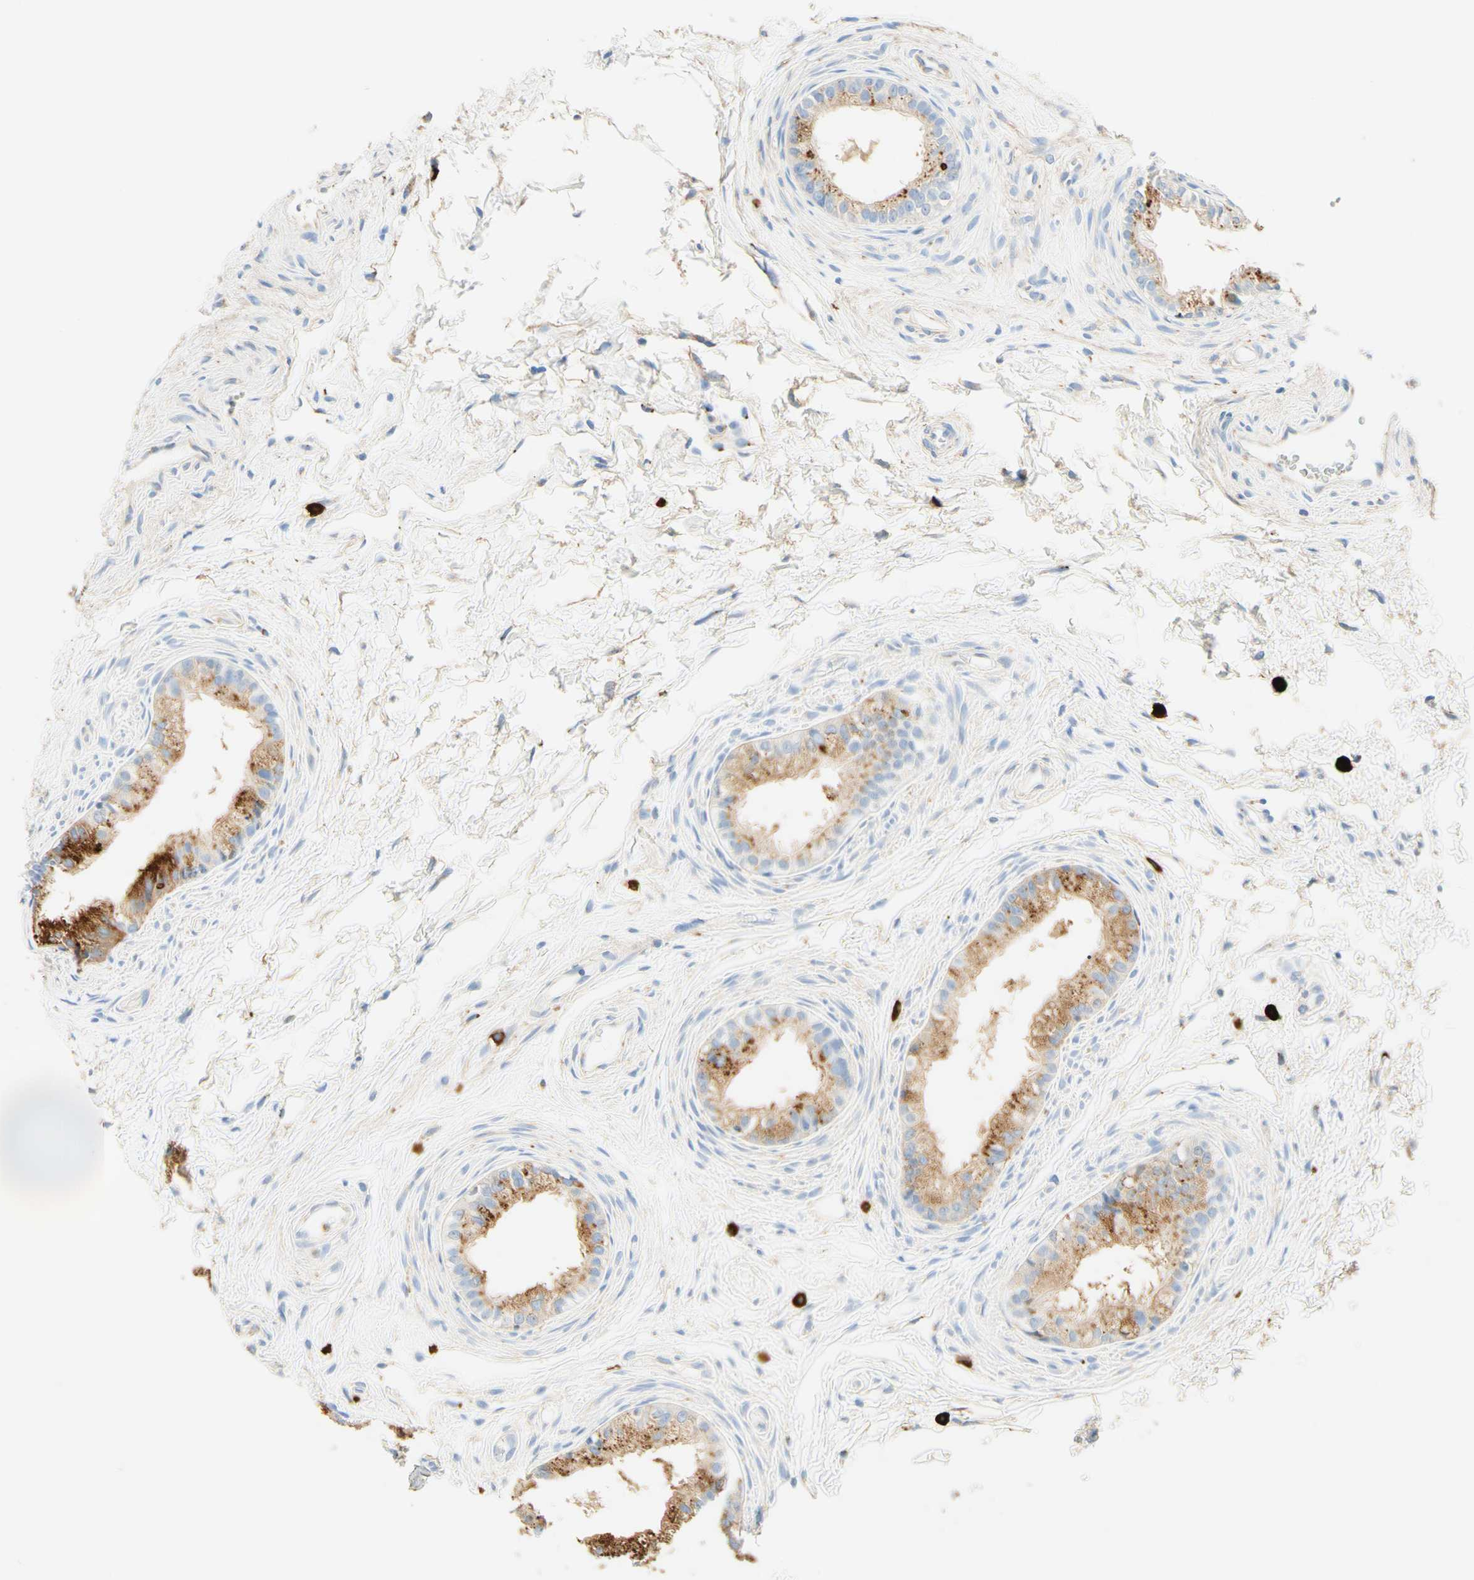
{"staining": {"intensity": "moderate", "quantity": "25%-75%", "location": "cytoplasmic/membranous"}, "tissue": "epididymis", "cell_type": "Glandular cells", "image_type": "normal", "snomed": [{"axis": "morphology", "description": "Normal tissue, NOS"}, {"axis": "topography", "description": "Epididymis"}], "caption": "Protein staining shows moderate cytoplasmic/membranous staining in about 25%-75% of glandular cells in benign epididymis.", "gene": "CD63", "patient": {"sex": "male", "age": 56}}